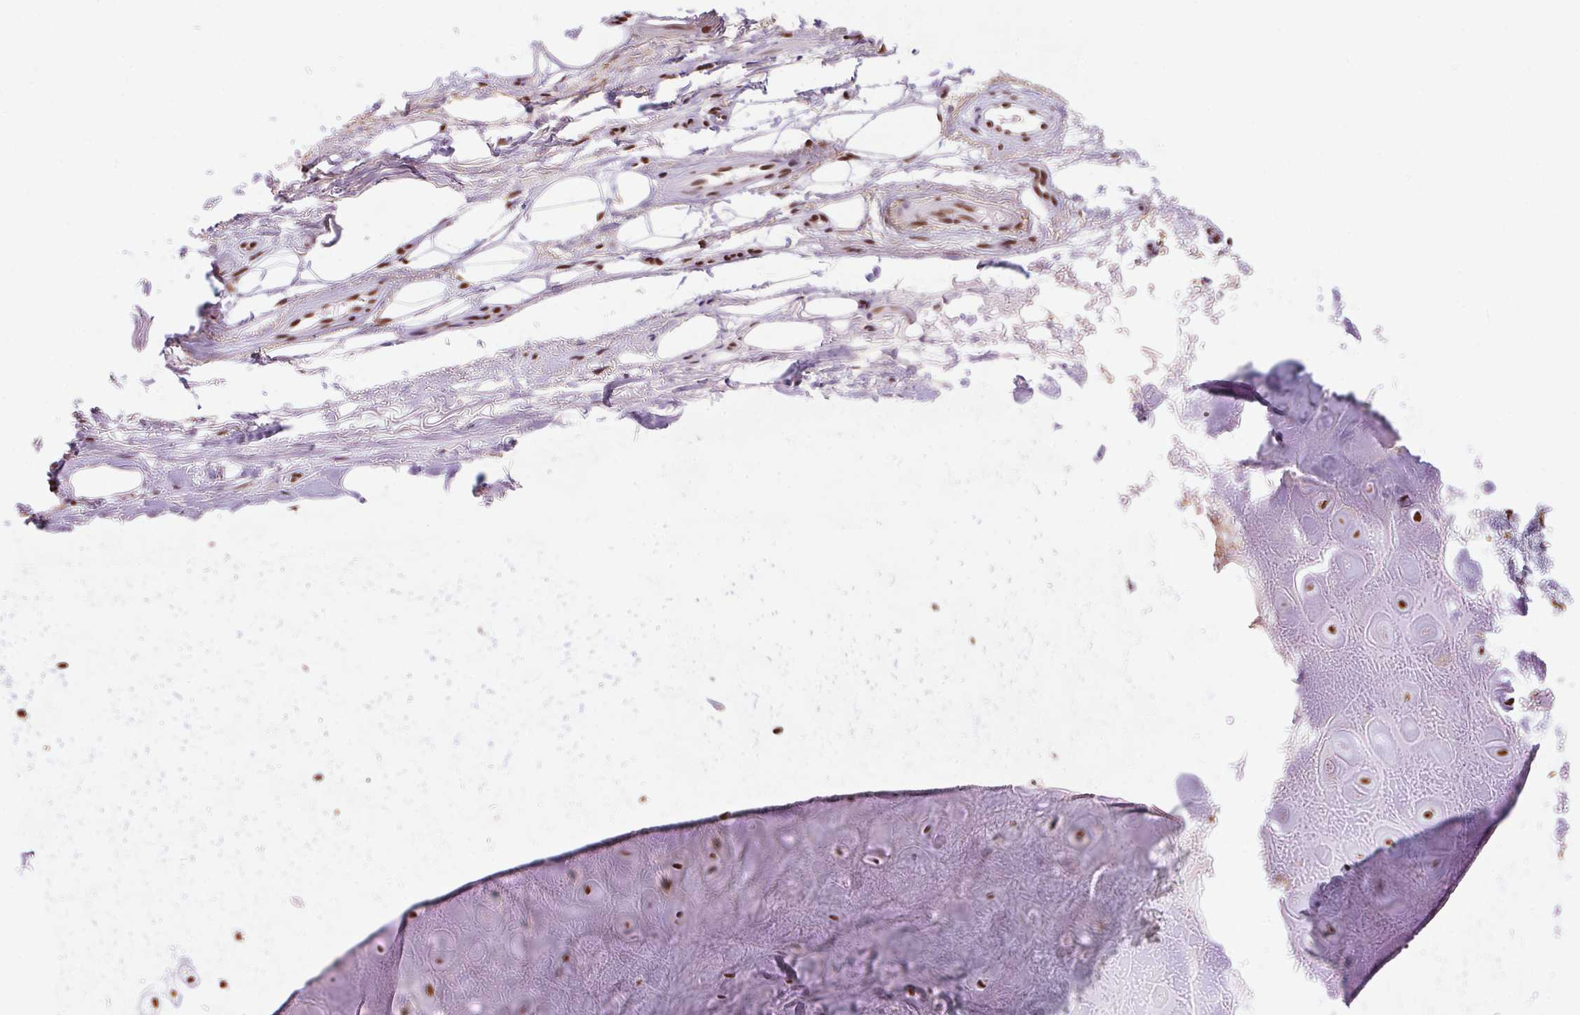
{"staining": {"intensity": "moderate", "quantity": "<25%", "location": "nuclear"}, "tissue": "adipose tissue", "cell_type": "Adipocytes", "image_type": "normal", "snomed": [{"axis": "morphology", "description": "Normal tissue, NOS"}, {"axis": "topography", "description": "Cartilage tissue"}], "caption": "The micrograph reveals immunohistochemical staining of normal adipose tissue. There is moderate nuclear expression is present in approximately <25% of adipocytes.", "gene": "SNRPG", "patient": {"sex": "male", "age": 65}}